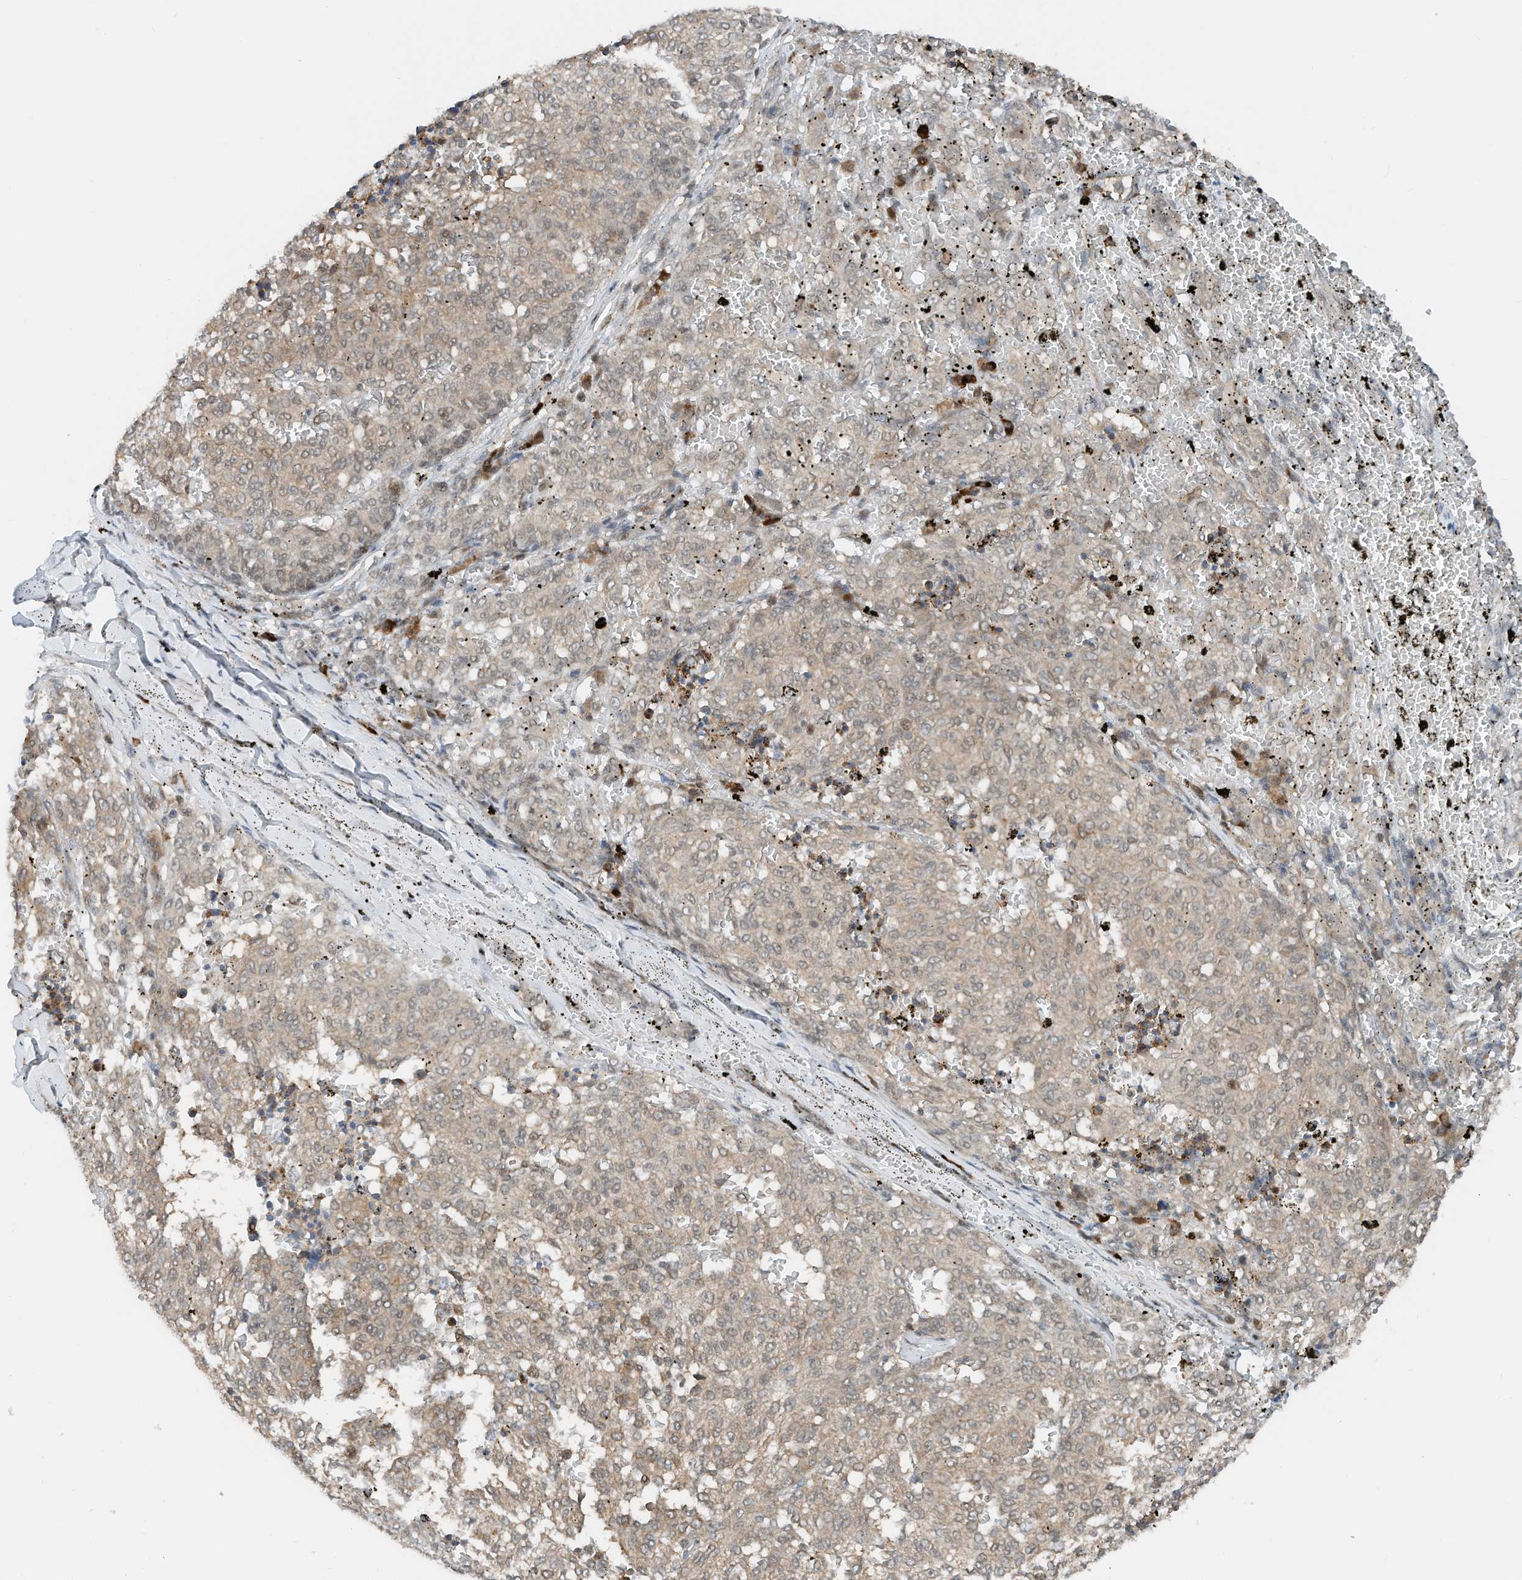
{"staining": {"intensity": "weak", "quantity": ">75%", "location": "cytoplasmic/membranous,nuclear"}, "tissue": "melanoma", "cell_type": "Tumor cells", "image_type": "cancer", "snomed": [{"axis": "morphology", "description": "Malignant melanoma, NOS"}, {"axis": "topography", "description": "Skin"}], "caption": "A brown stain shows weak cytoplasmic/membranous and nuclear staining of a protein in human malignant melanoma tumor cells. The protein is stained brown, and the nuclei are stained in blue (DAB IHC with brightfield microscopy, high magnification).", "gene": "RMND1", "patient": {"sex": "female", "age": 72}}